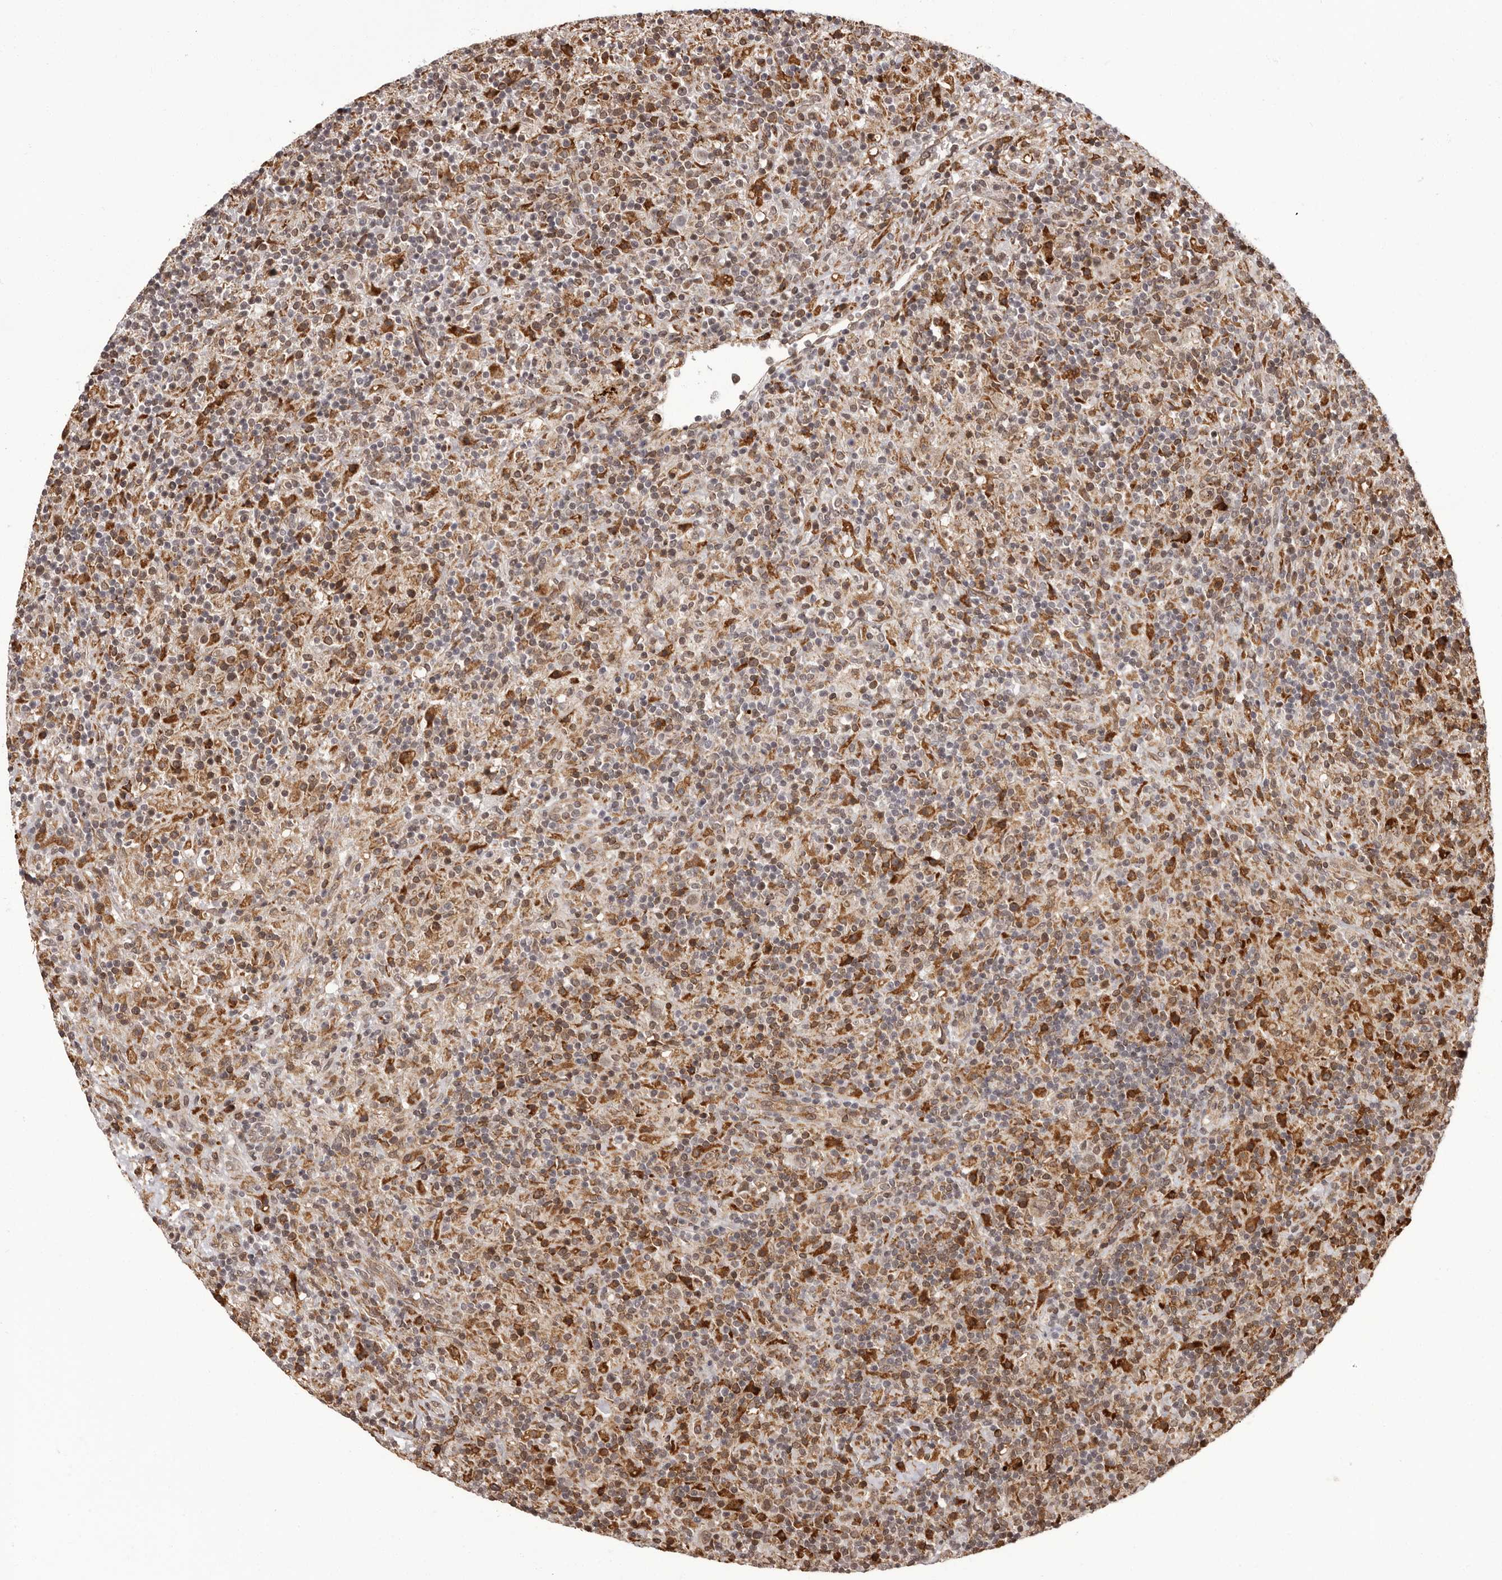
{"staining": {"intensity": "weak", "quantity": ">75%", "location": "nuclear"}, "tissue": "lymphoma", "cell_type": "Tumor cells", "image_type": "cancer", "snomed": [{"axis": "morphology", "description": "Hodgkin's disease, NOS"}, {"axis": "topography", "description": "Lymph node"}], "caption": "Hodgkin's disease stained with a protein marker reveals weak staining in tumor cells.", "gene": "IL32", "patient": {"sex": "male", "age": 70}}